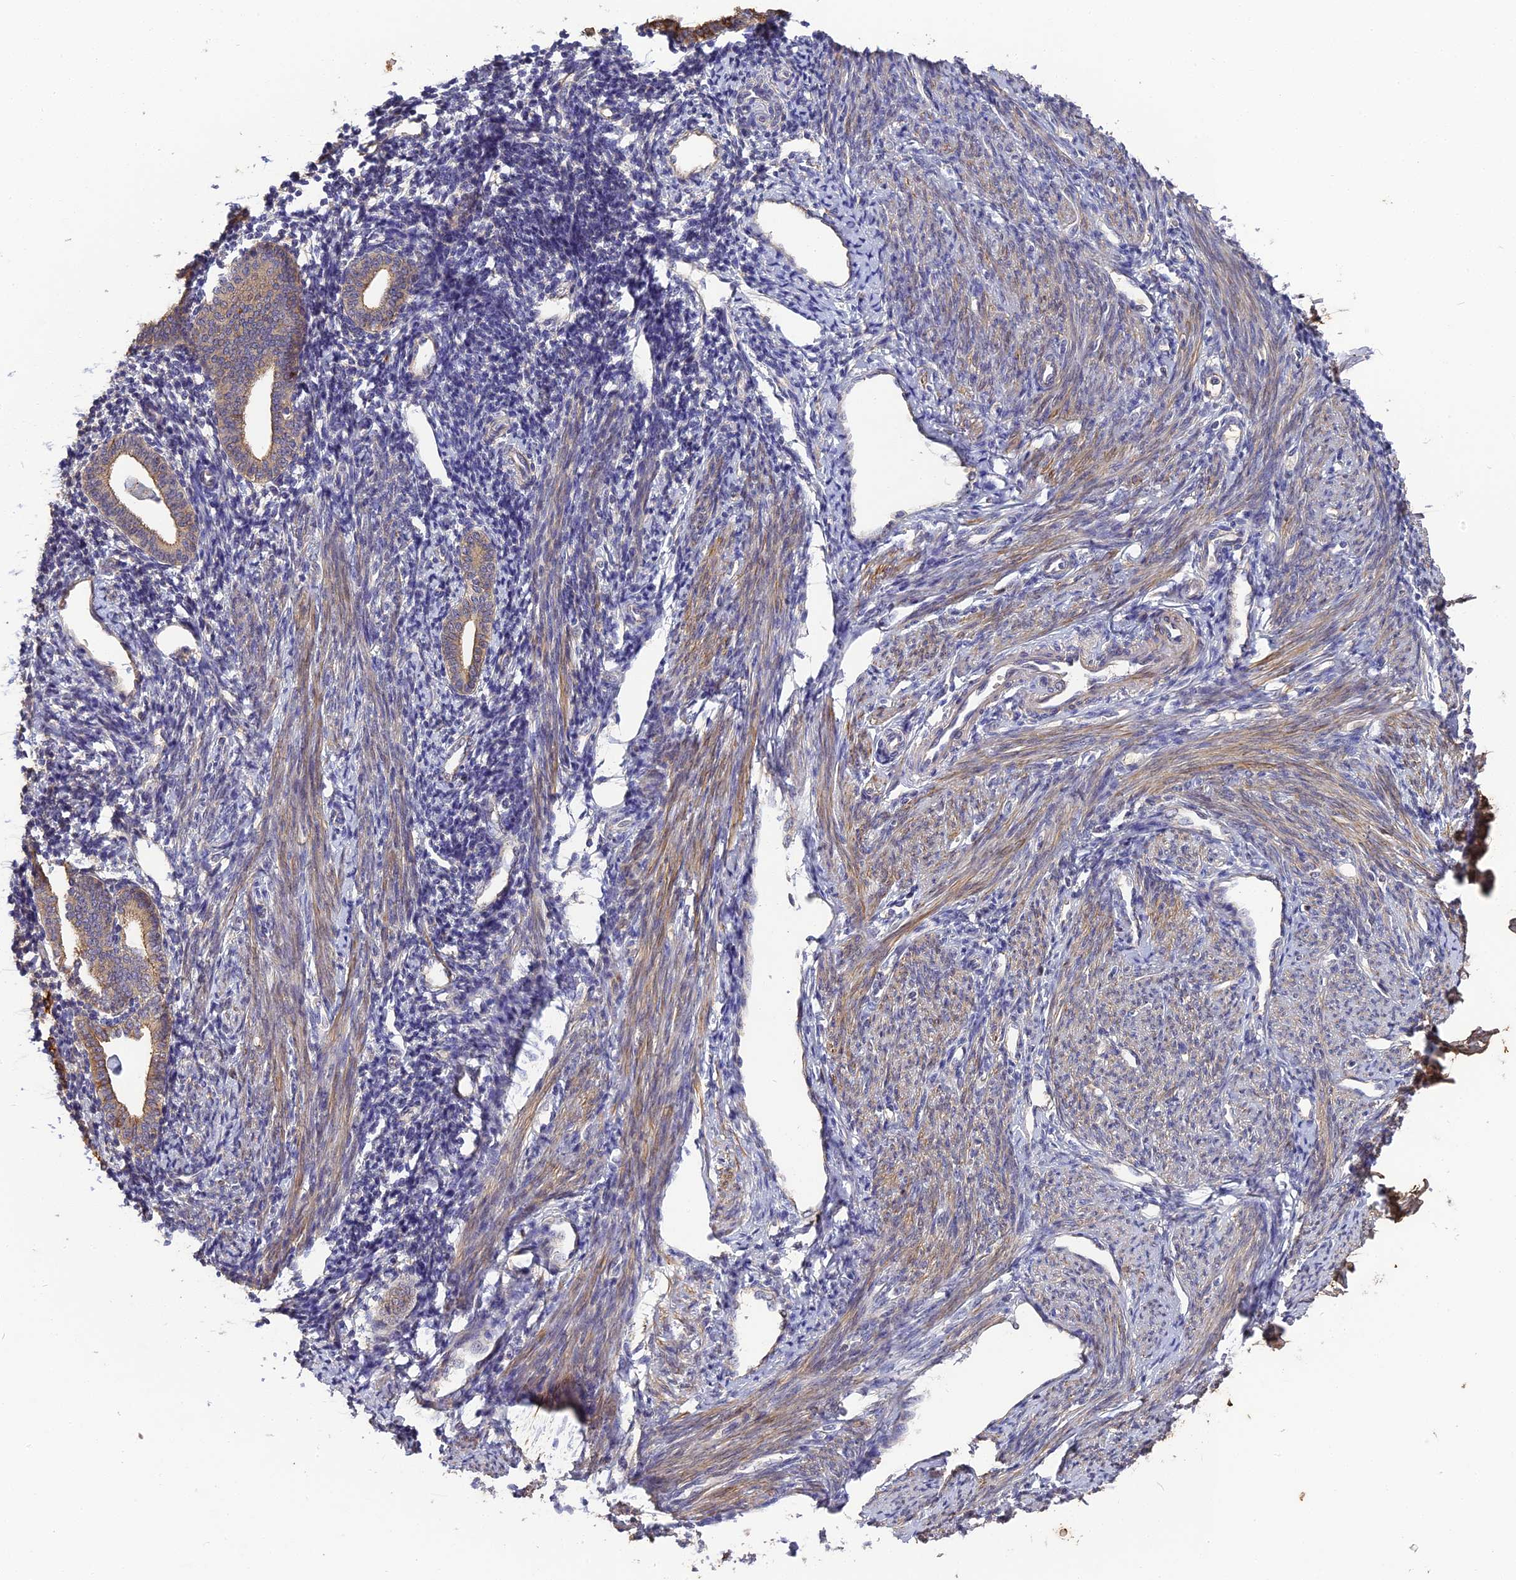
{"staining": {"intensity": "weak", "quantity": "<25%", "location": "cytoplasmic/membranous"}, "tissue": "endometrium", "cell_type": "Cells in endometrial stroma", "image_type": "normal", "snomed": [{"axis": "morphology", "description": "Normal tissue, NOS"}, {"axis": "topography", "description": "Endometrium"}], "caption": "Cells in endometrial stroma show no significant protein expression in normal endometrium. (Stains: DAB (3,3'-diaminobenzidine) IHC with hematoxylin counter stain, Microscopy: brightfield microscopy at high magnification).", "gene": "ERMAP", "patient": {"sex": "female", "age": 56}}